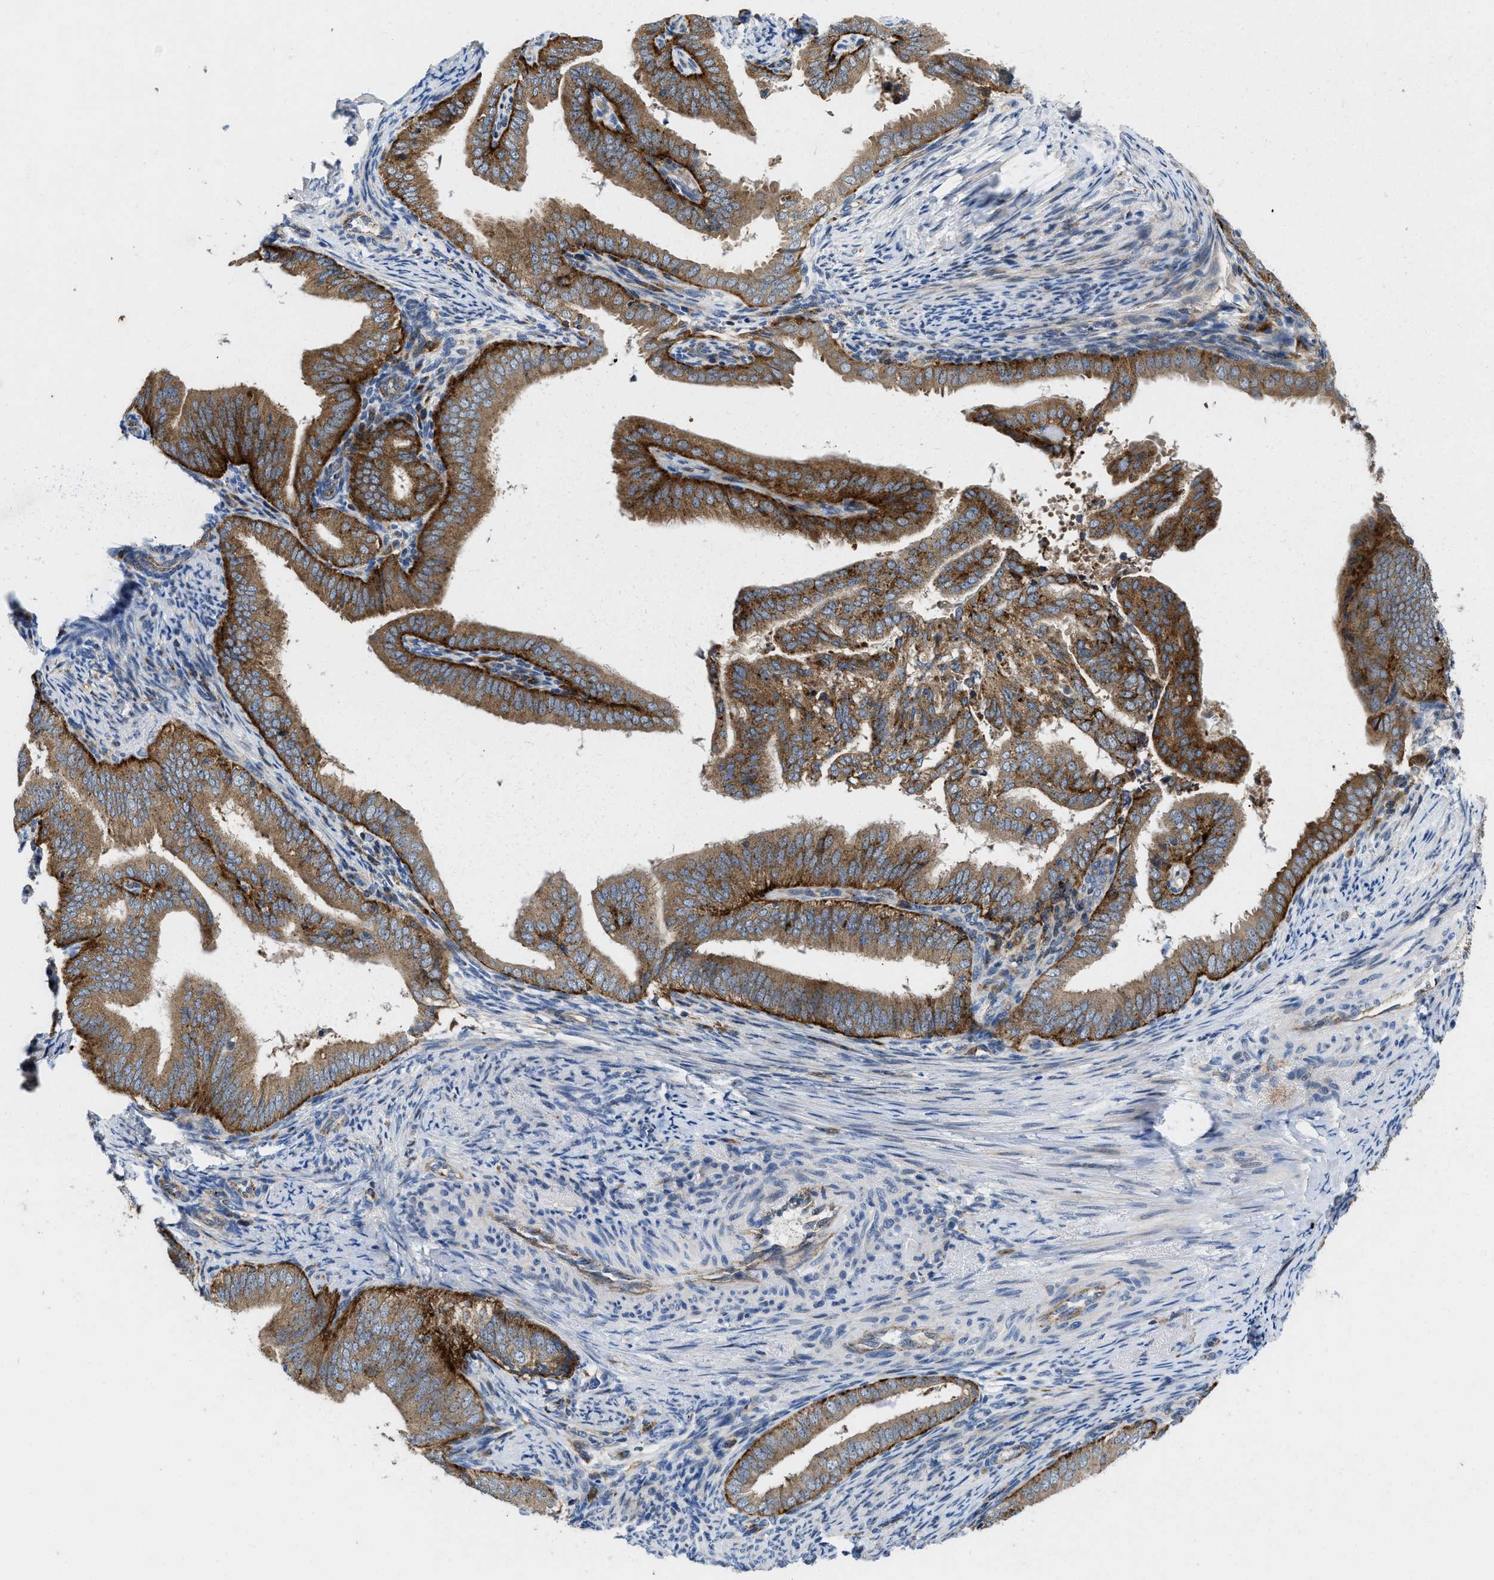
{"staining": {"intensity": "strong", "quantity": ">75%", "location": "cytoplasmic/membranous"}, "tissue": "endometrial cancer", "cell_type": "Tumor cells", "image_type": "cancer", "snomed": [{"axis": "morphology", "description": "Adenocarcinoma, NOS"}, {"axis": "topography", "description": "Endometrium"}], "caption": "Human endometrial adenocarcinoma stained with a brown dye shows strong cytoplasmic/membranous positive expression in approximately >75% of tumor cells.", "gene": "ENPP4", "patient": {"sex": "female", "age": 58}}